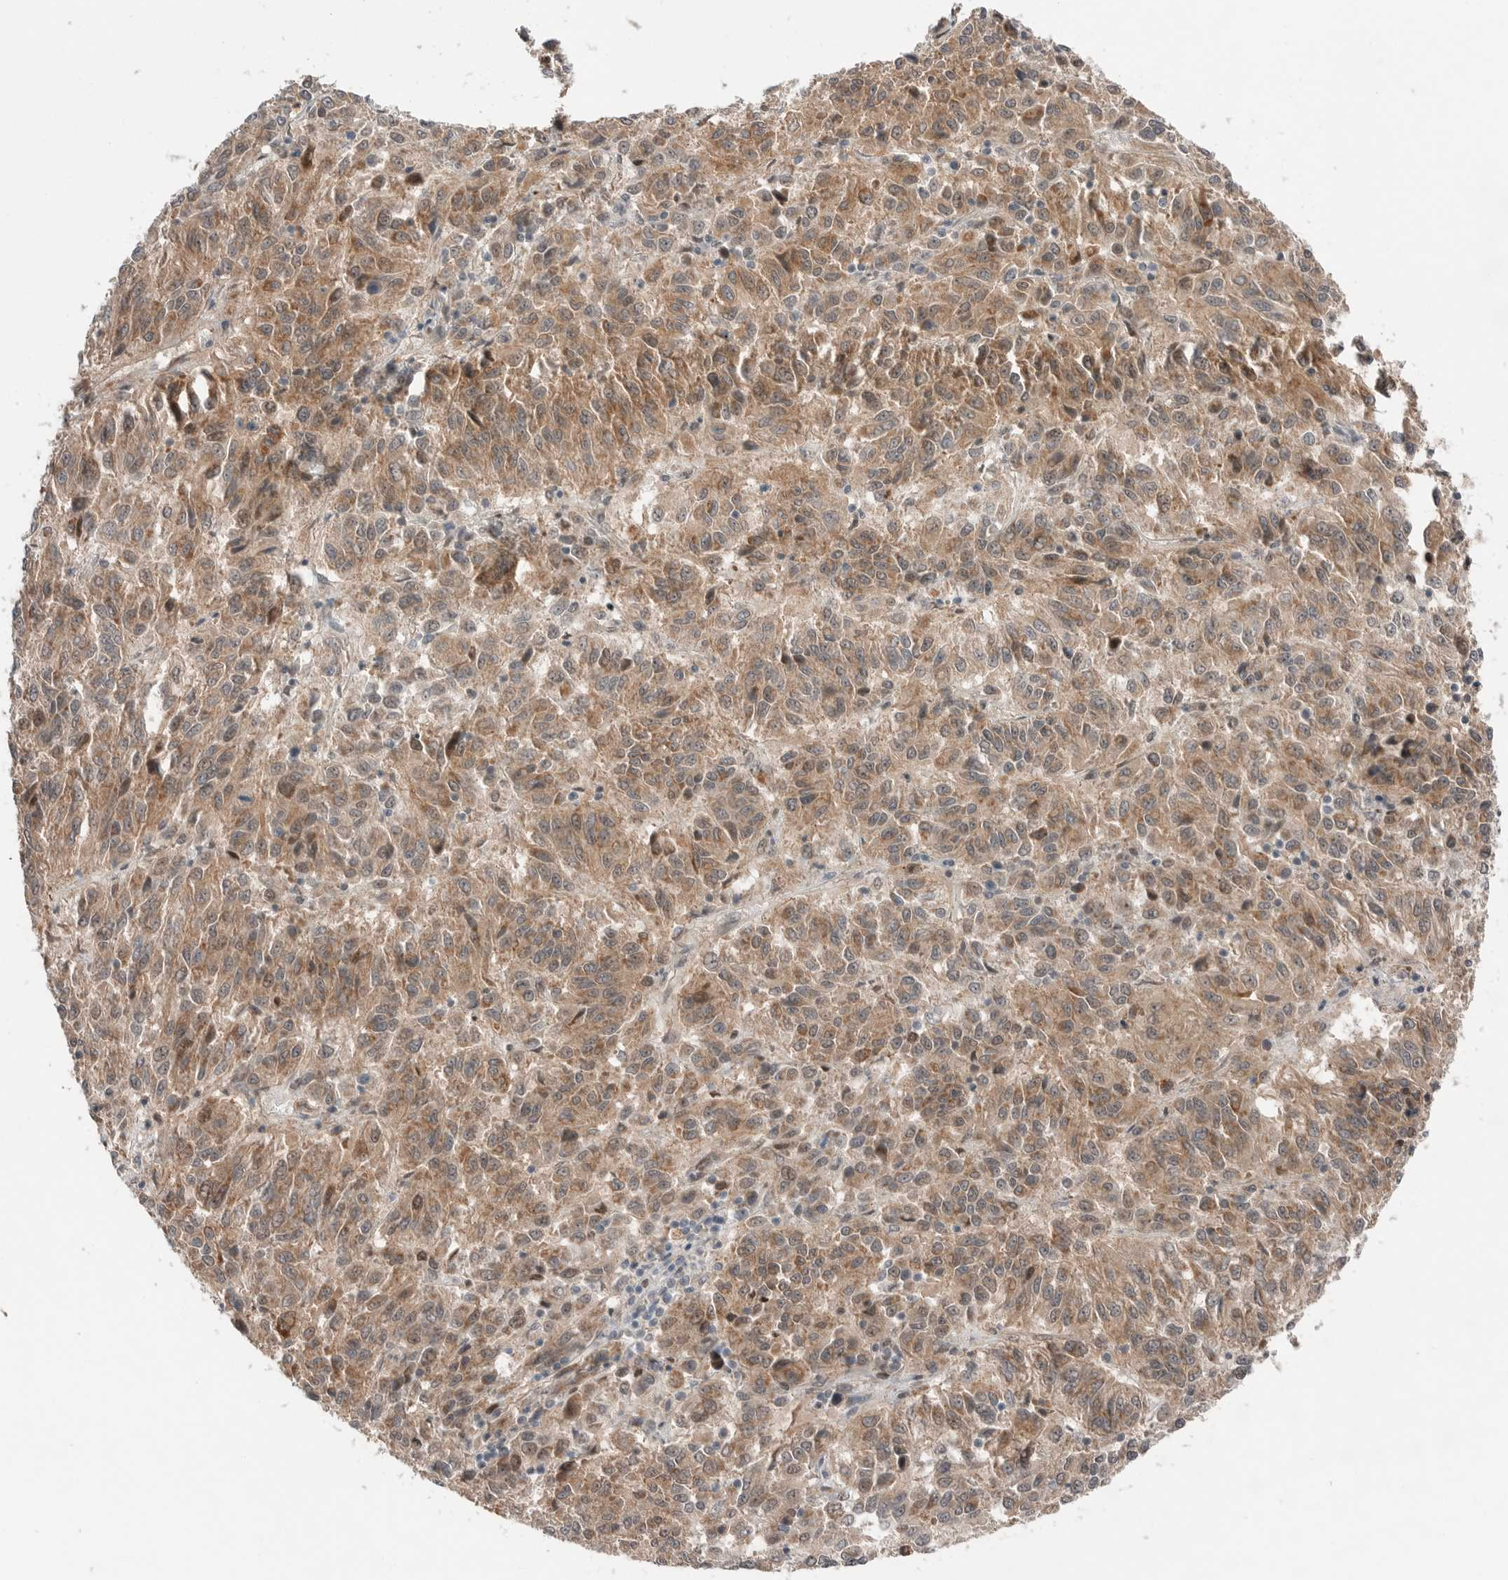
{"staining": {"intensity": "moderate", "quantity": ">75%", "location": "cytoplasmic/membranous"}, "tissue": "melanoma", "cell_type": "Tumor cells", "image_type": "cancer", "snomed": [{"axis": "morphology", "description": "Malignant melanoma, Metastatic site"}, {"axis": "topography", "description": "Lung"}], "caption": "Moderate cytoplasmic/membranous positivity is identified in about >75% of tumor cells in malignant melanoma (metastatic site).", "gene": "NTAQ1", "patient": {"sex": "male", "age": 64}}